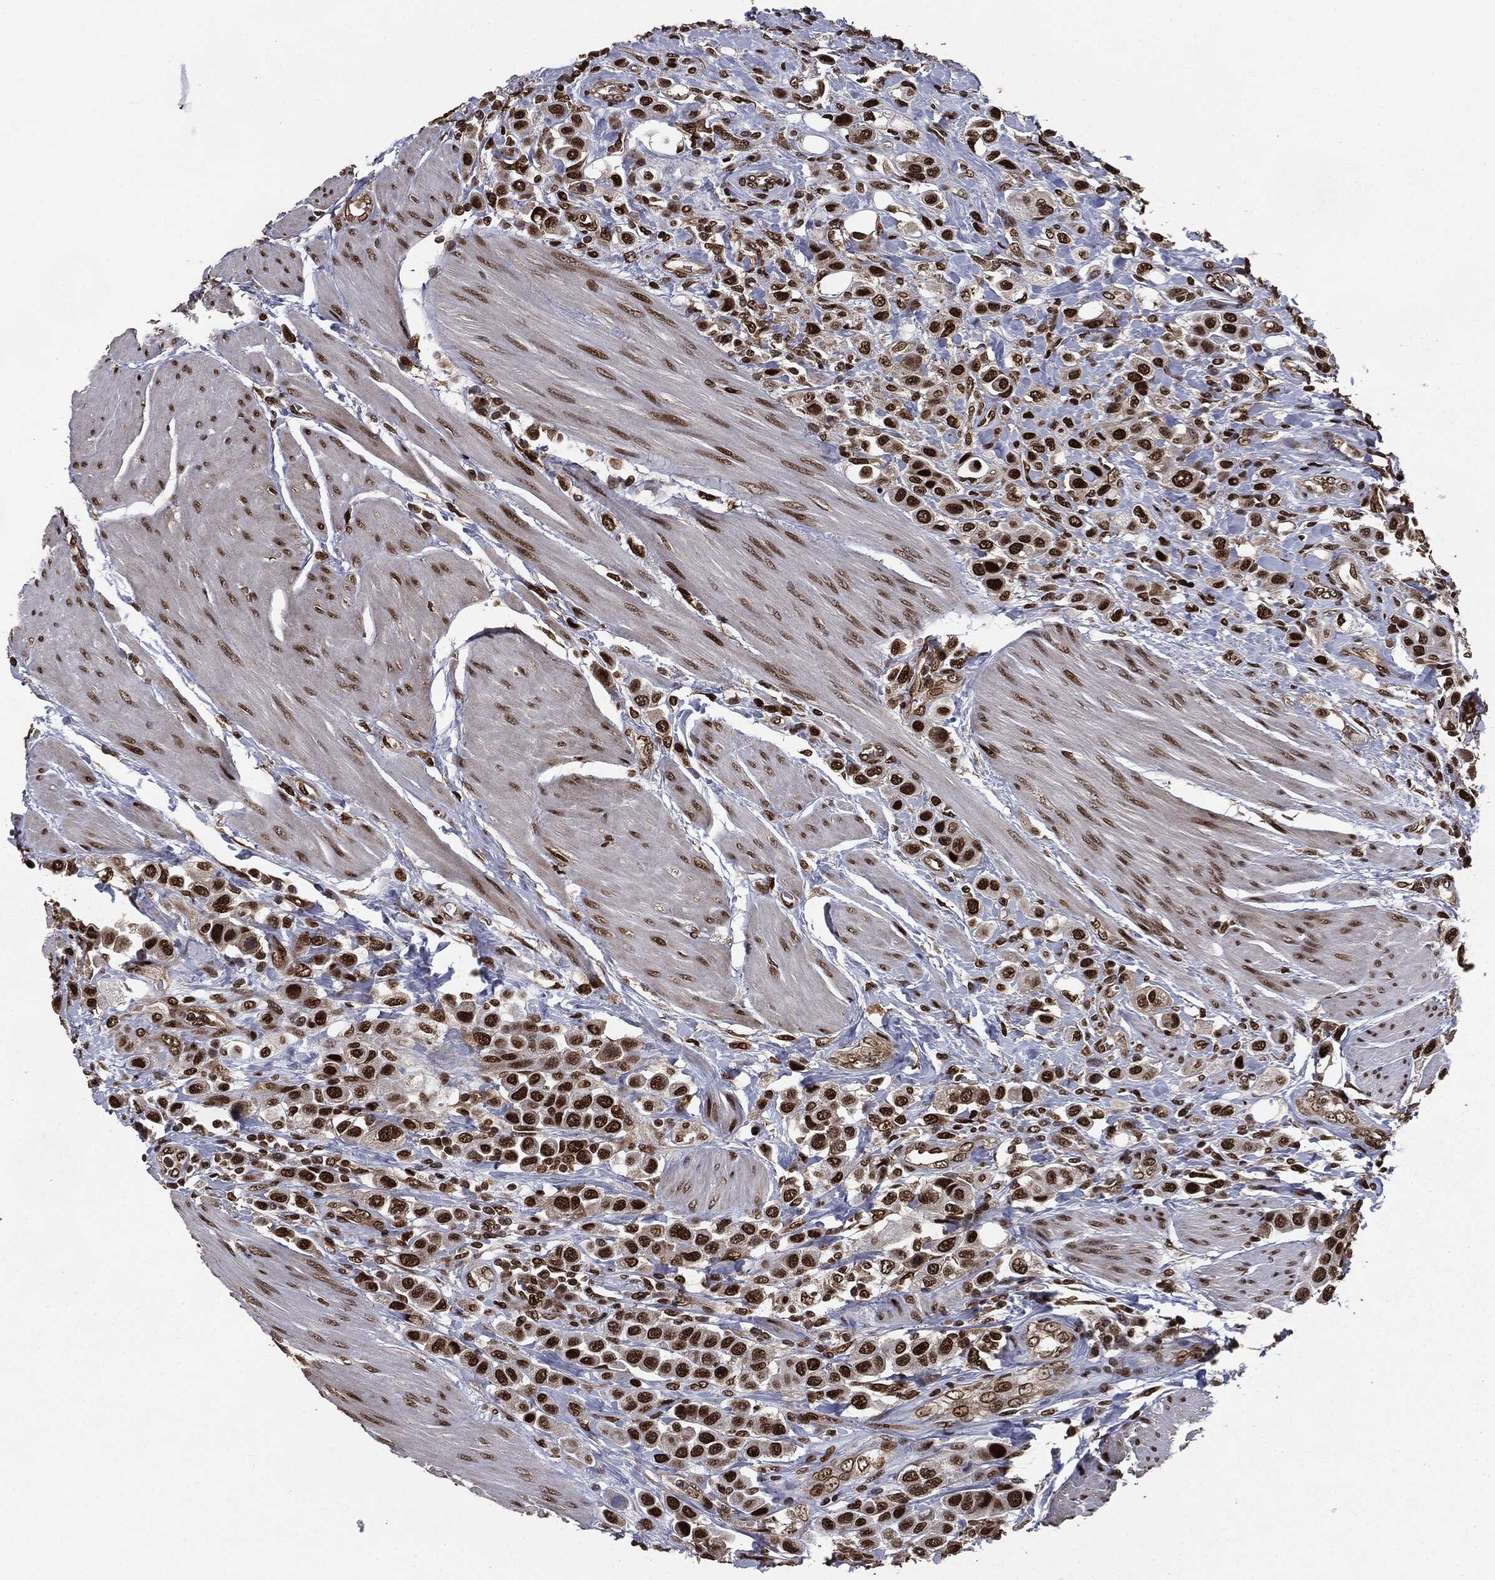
{"staining": {"intensity": "strong", "quantity": ">75%", "location": "nuclear"}, "tissue": "urothelial cancer", "cell_type": "Tumor cells", "image_type": "cancer", "snomed": [{"axis": "morphology", "description": "Urothelial carcinoma, High grade"}, {"axis": "topography", "description": "Urinary bladder"}], "caption": "A high-resolution histopathology image shows immunohistochemistry (IHC) staining of urothelial cancer, which exhibits strong nuclear positivity in approximately >75% of tumor cells.", "gene": "DVL2", "patient": {"sex": "male", "age": 50}}